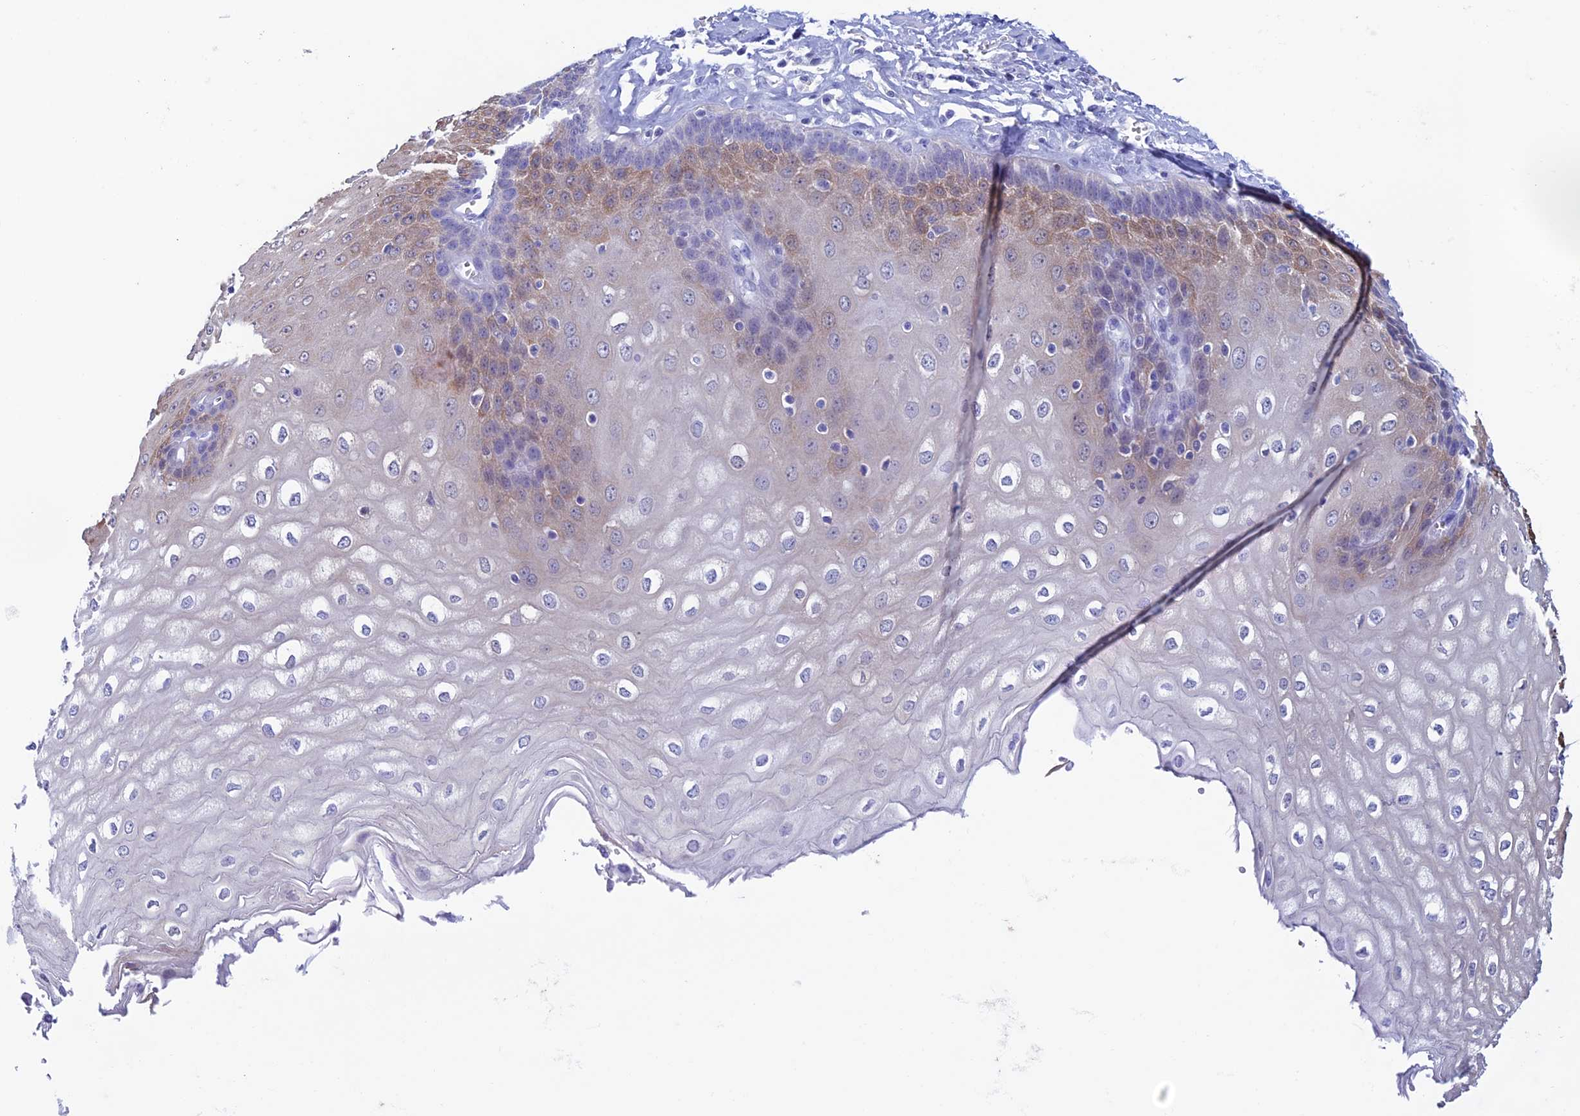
{"staining": {"intensity": "moderate", "quantity": "<25%", "location": "cytoplasmic/membranous,nuclear"}, "tissue": "esophagus", "cell_type": "Squamous epithelial cells", "image_type": "normal", "snomed": [{"axis": "morphology", "description": "Normal tissue, NOS"}, {"axis": "topography", "description": "Esophagus"}], "caption": "The photomicrograph demonstrates immunohistochemical staining of normal esophagus. There is moderate cytoplasmic/membranous,nuclear expression is present in about <25% of squamous epithelial cells. Immunohistochemistry stains the protein of interest in brown and the nuclei are stained blue.", "gene": "KCNK17", "patient": {"sex": "male", "age": 60}}